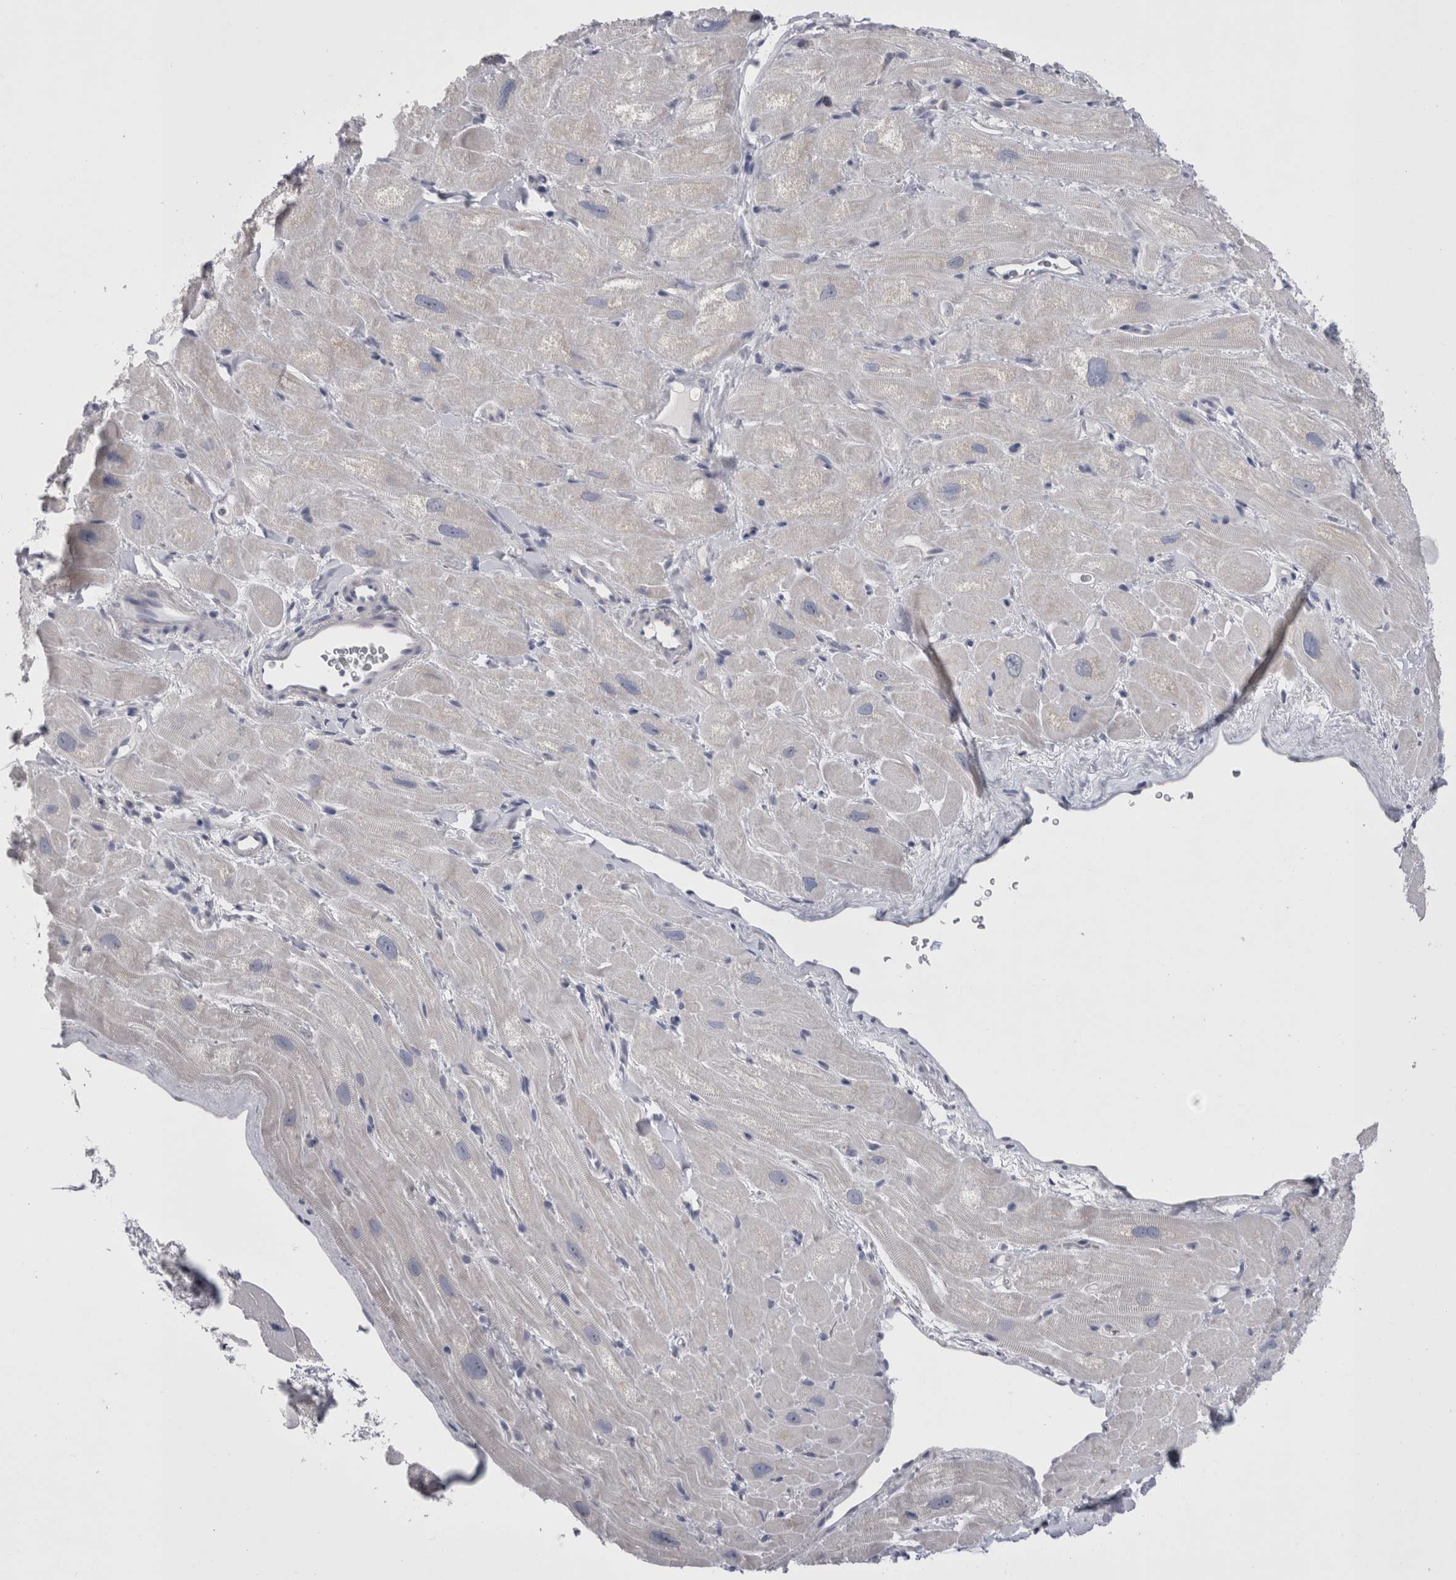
{"staining": {"intensity": "weak", "quantity": "<25%", "location": "cytoplasmic/membranous"}, "tissue": "heart muscle", "cell_type": "Cardiomyocytes", "image_type": "normal", "snomed": [{"axis": "morphology", "description": "Normal tissue, NOS"}, {"axis": "topography", "description": "Heart"}], "caption": "A photomicrograph of heart muscle stained for a protein demonstrates no brown staining in cardiomyocytes.", "gene": "PWP2", "patient": {"sex": "male", "age": 49}}